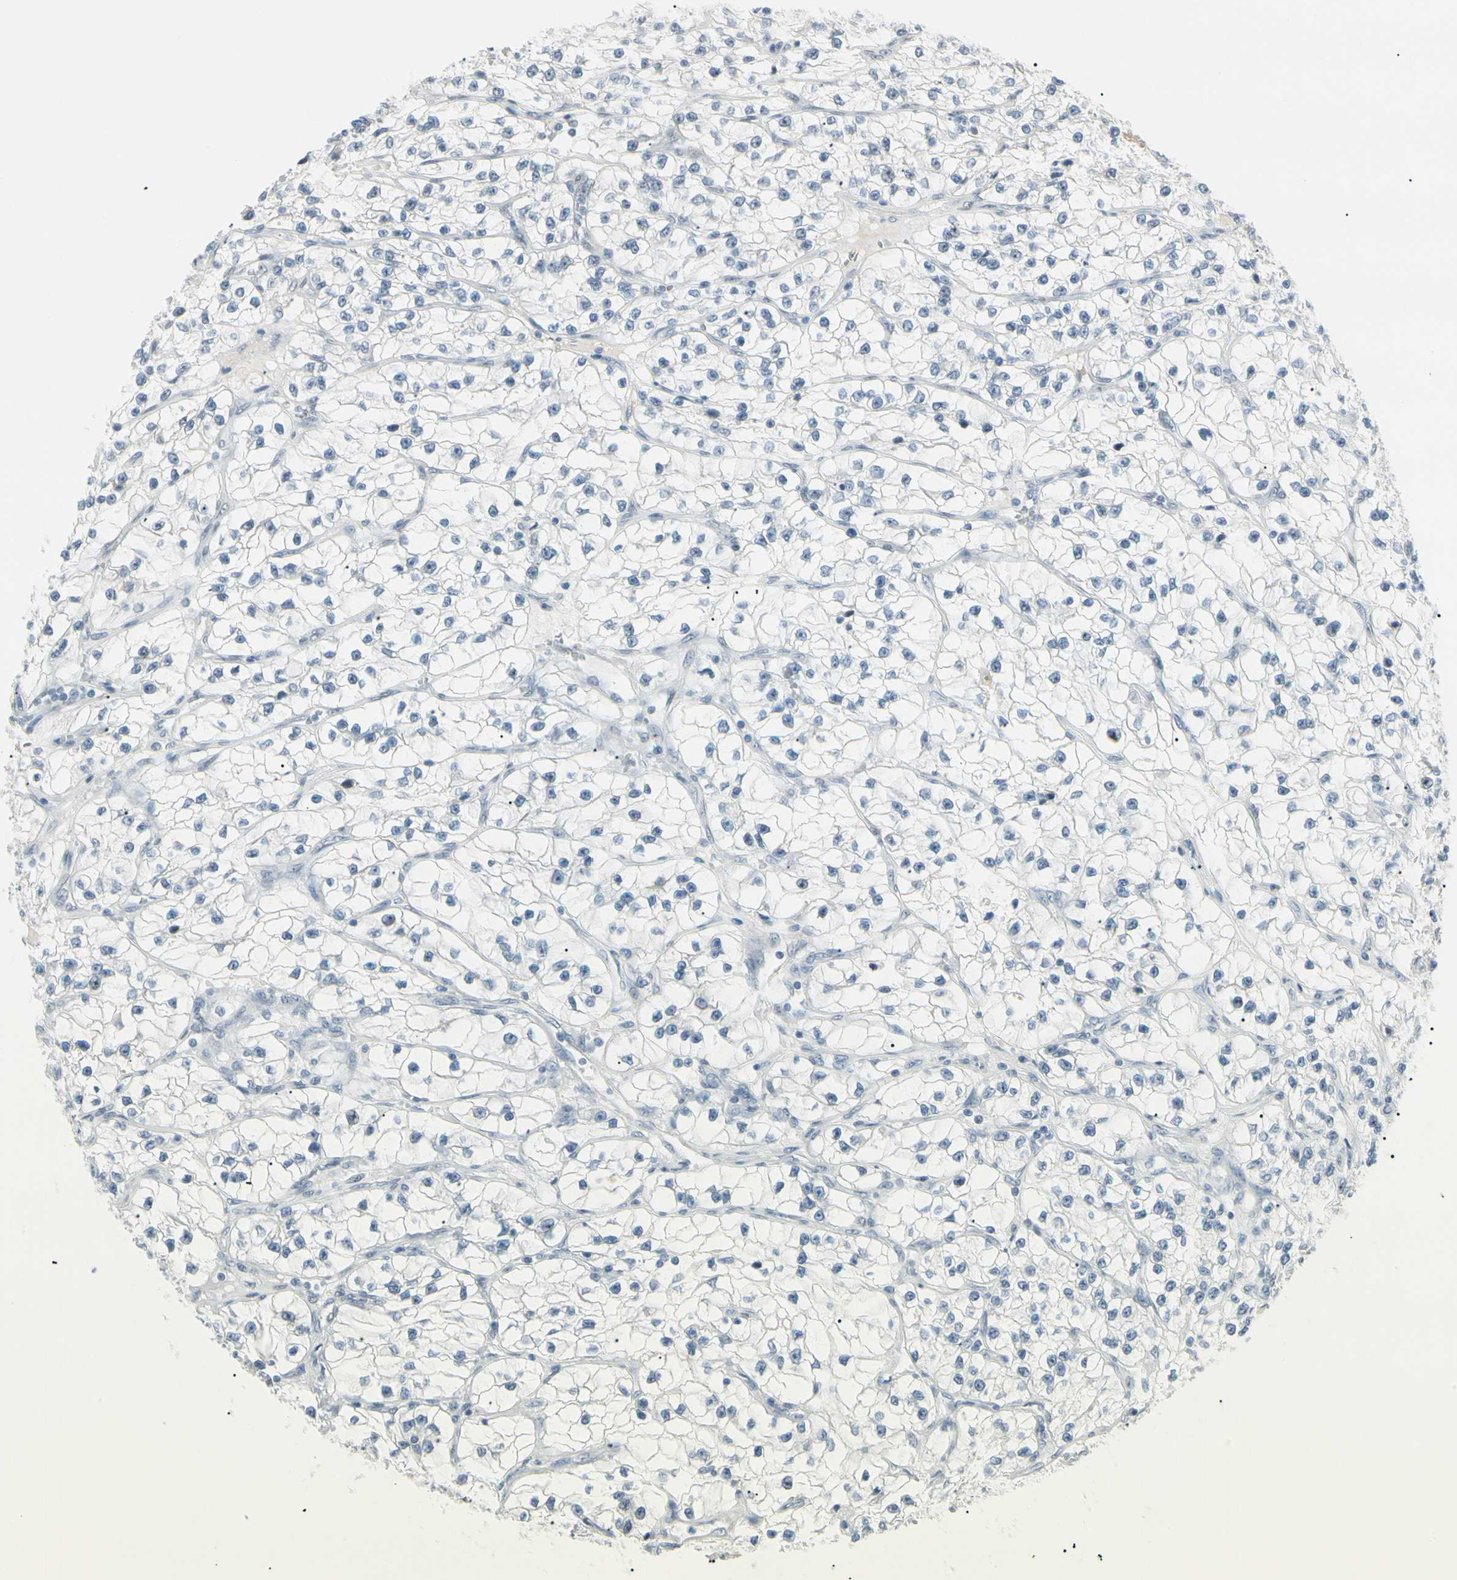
{"staining": {"intensity": "negative", "quantity": "none", "location": "none"}, "tissue": "renal cancer", "cell_type": "Tumor cells", "image_type": "cancer", "snomed": [{"axis": "morphology", "description": "Adenocarcinoma, NOS"}, {"axis": "topography", "description": "Kidney"}], "caption": "The image shows no significant staining in tumor cells of adenocarcinoma (renal).", "gene": "ASPN", "patient": {"sex": "female", "age": 57}}